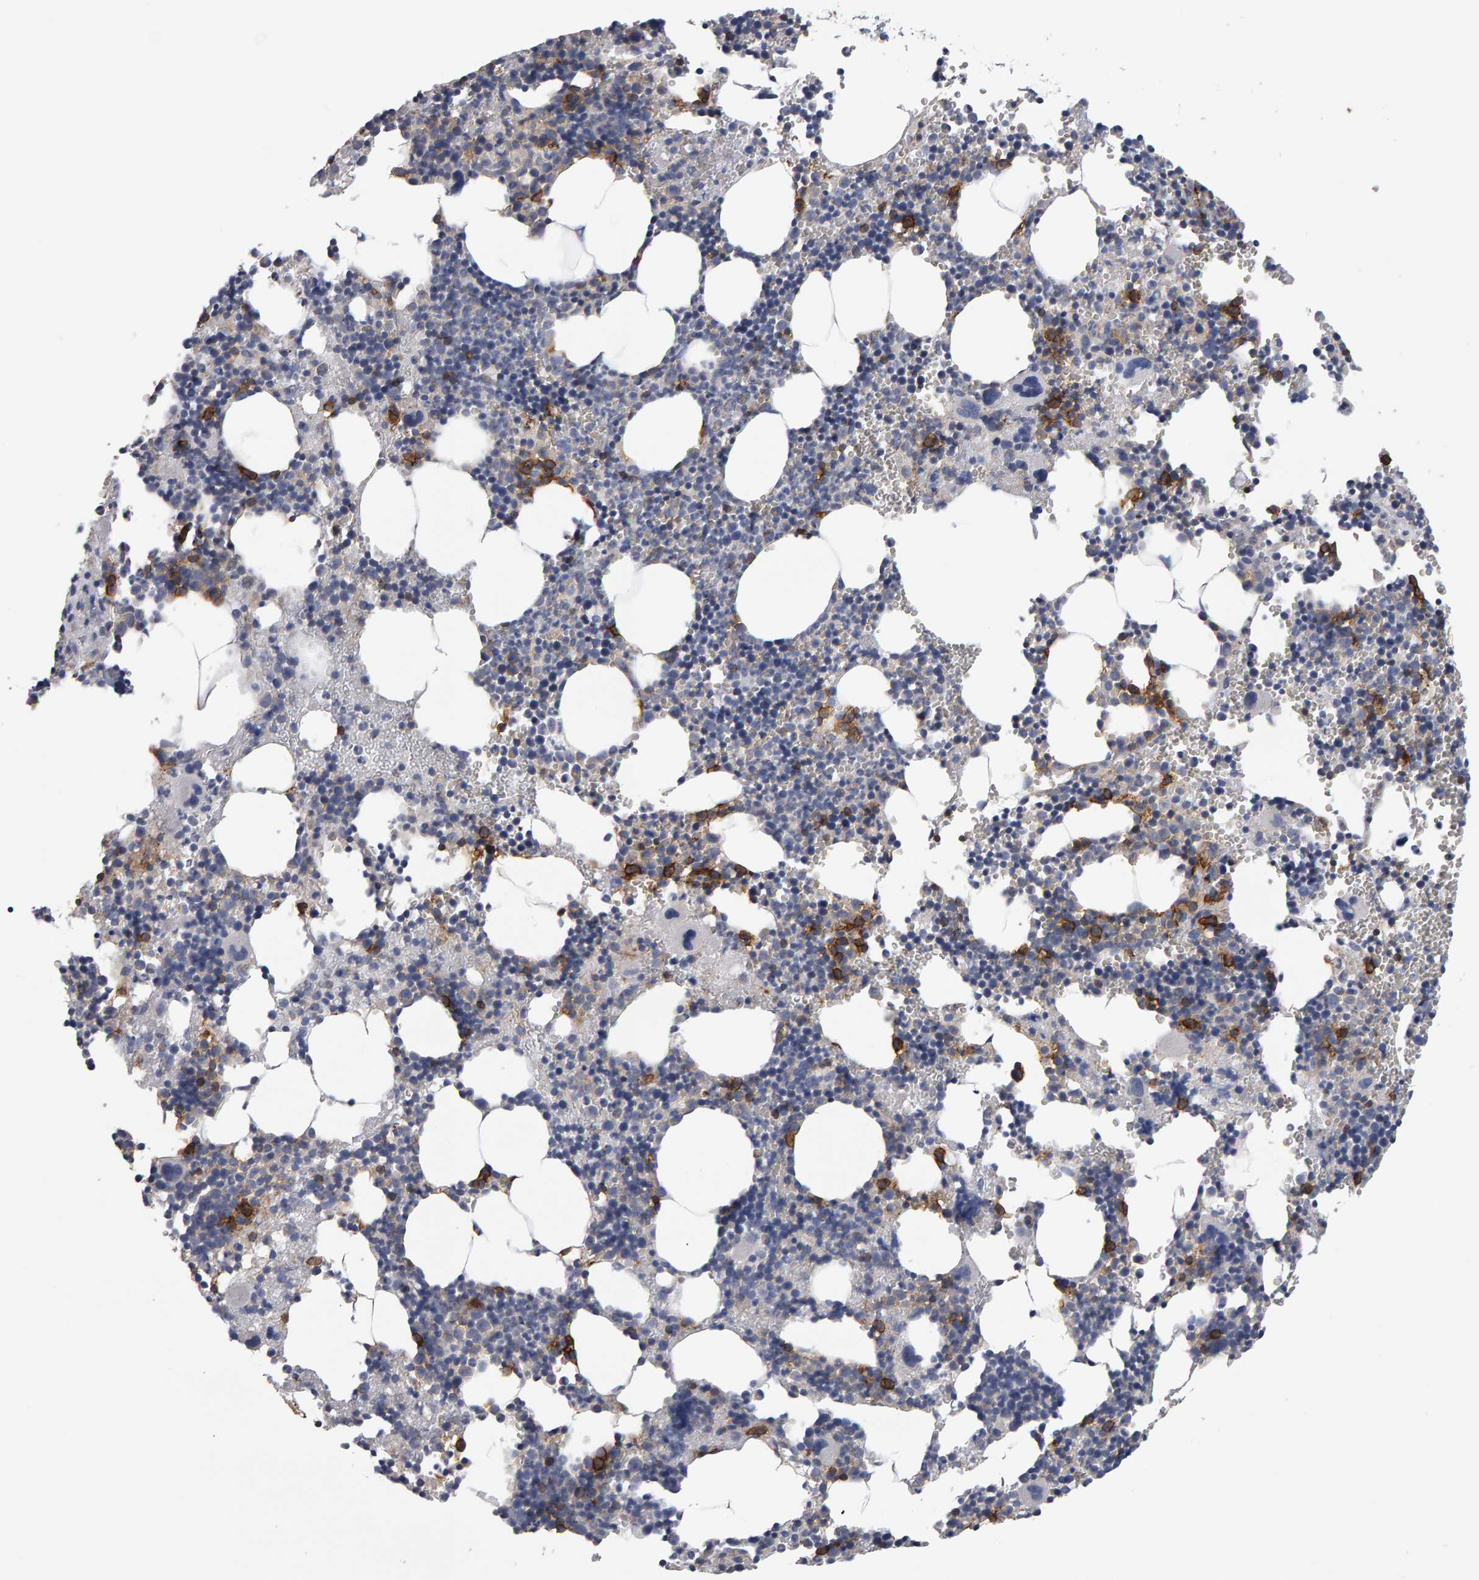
{"staining": {"intensity": "strong", "quantity": "<25%", "location": "cytoplasmic/membranous"}, "tissue": "bone marrow", "cell_type": "Hematopoietic cells", "image_type": "normal", "snomed": [{"axis": "morphology", "description": "Normal tissue, NOS"}, {"axis": "morphology", "description": "Inflammation, NOS"}, {"axis": "topography", "description": "Bone marrow"}], "caption": "DAB (3,3'-diaminobenzidine) immunohistochemical staining of benign human bone marrow exhibits strong cytoplasmic/membranous protein expression in approximately <25% of hematopoietic cells. (Stains: DAB (3,3'-diaminobenzidine) in brown, nuclei in blue, Microscopy: brightfield microscopy at high magnification).", "gene": "CD38", "patient": {"sex": "male", "age": 31}}